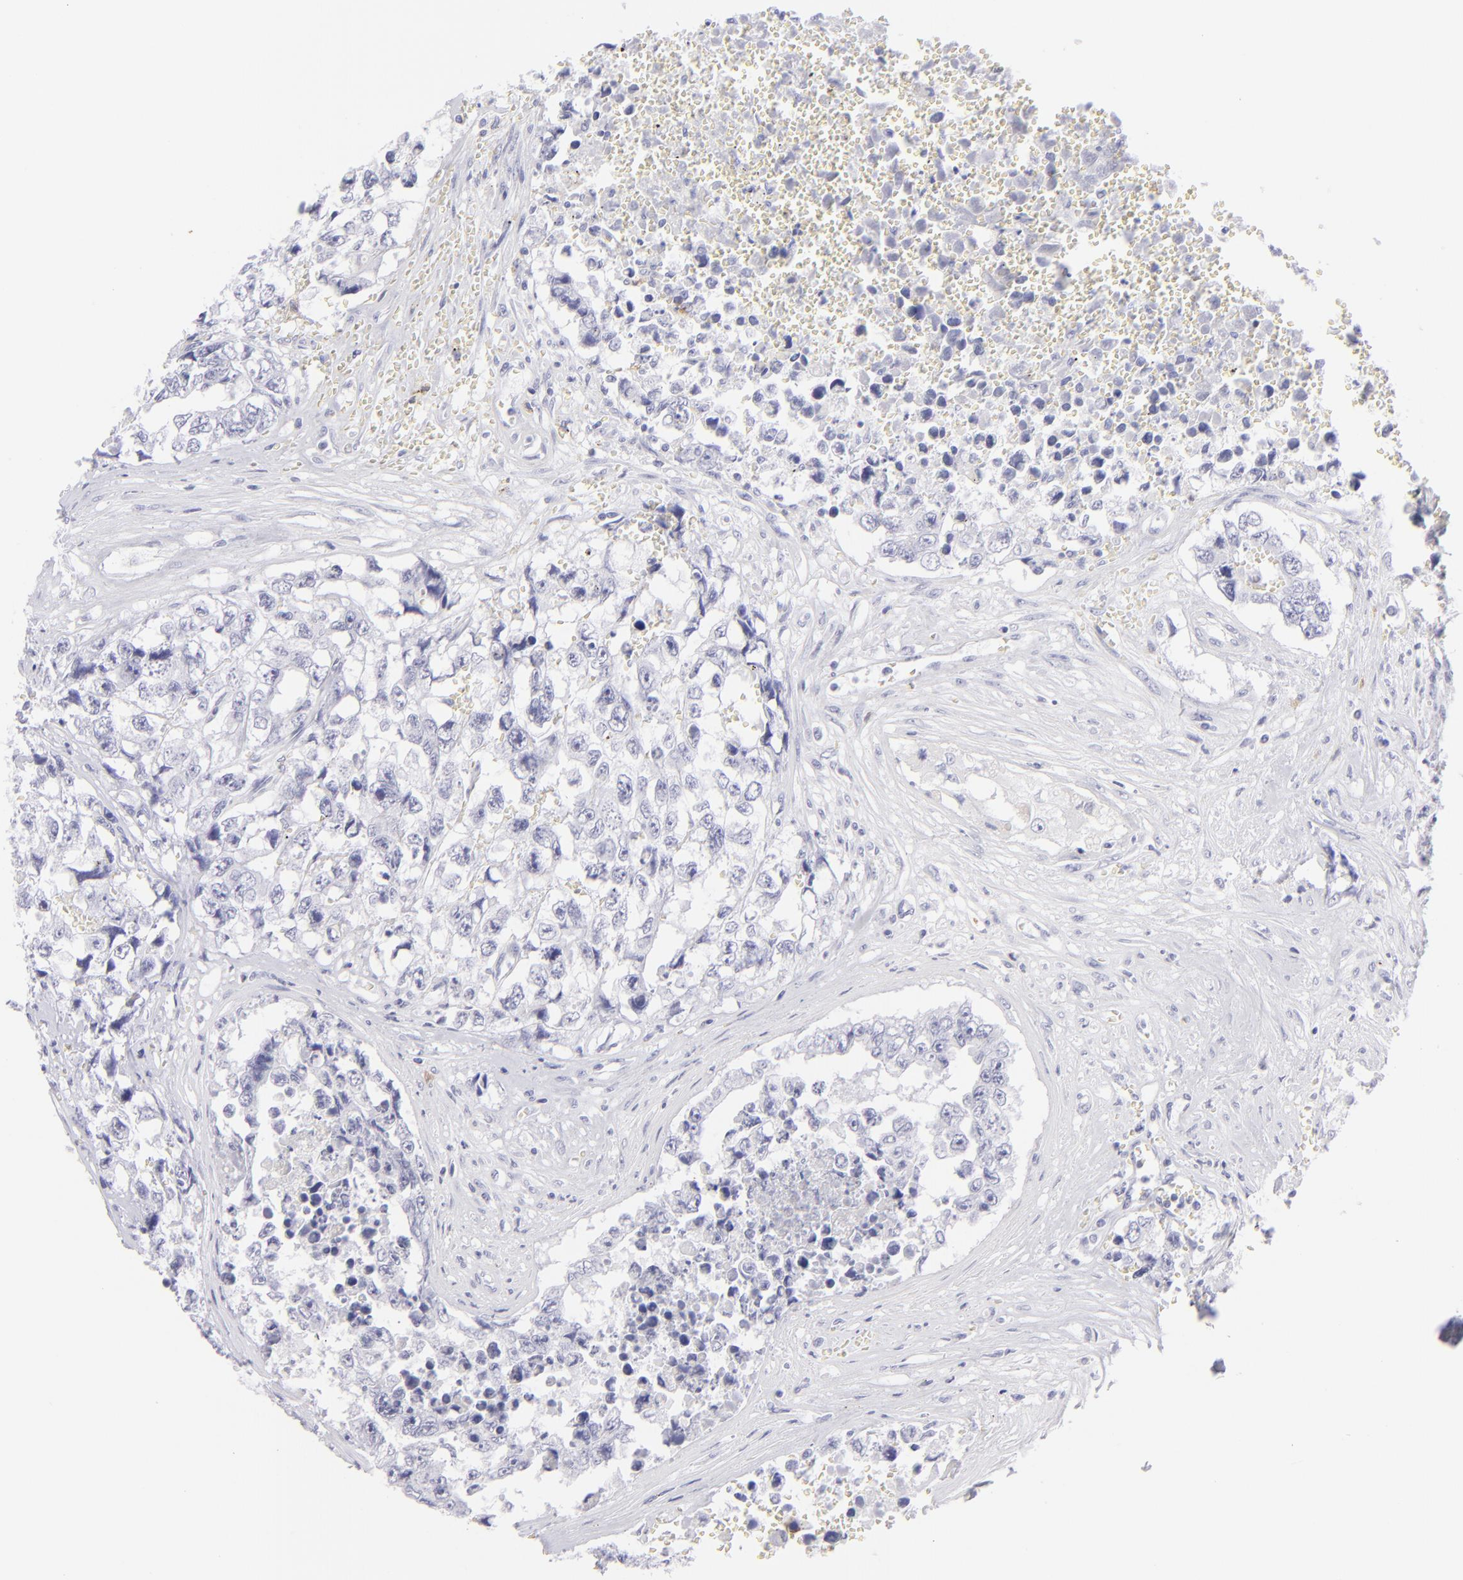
{"staining": {"intensity": "negative", "quantity": "none", "location": "none"}, "tissue": "testis cancer", "cell_type": "Tumor cells", "image_type": "cancer", "snomed": [{"axis": "morphology", "description": "Carcinoma, Embryonal, NOS"}, {"axis": "topography", "description": "Testis"}], "caption": "DAB (3,3'-diaminobenzidine) immunohistochemical staining of human testis cancer displays no significant staining in tumor cells. The staining is performed using DAB (3,3'-diaminobenzidine) brown chromogen with nuclei counter-stained in using hematoxylin.", "gene": "FCER2", "patient": {"sex": "male", "age": 31}}